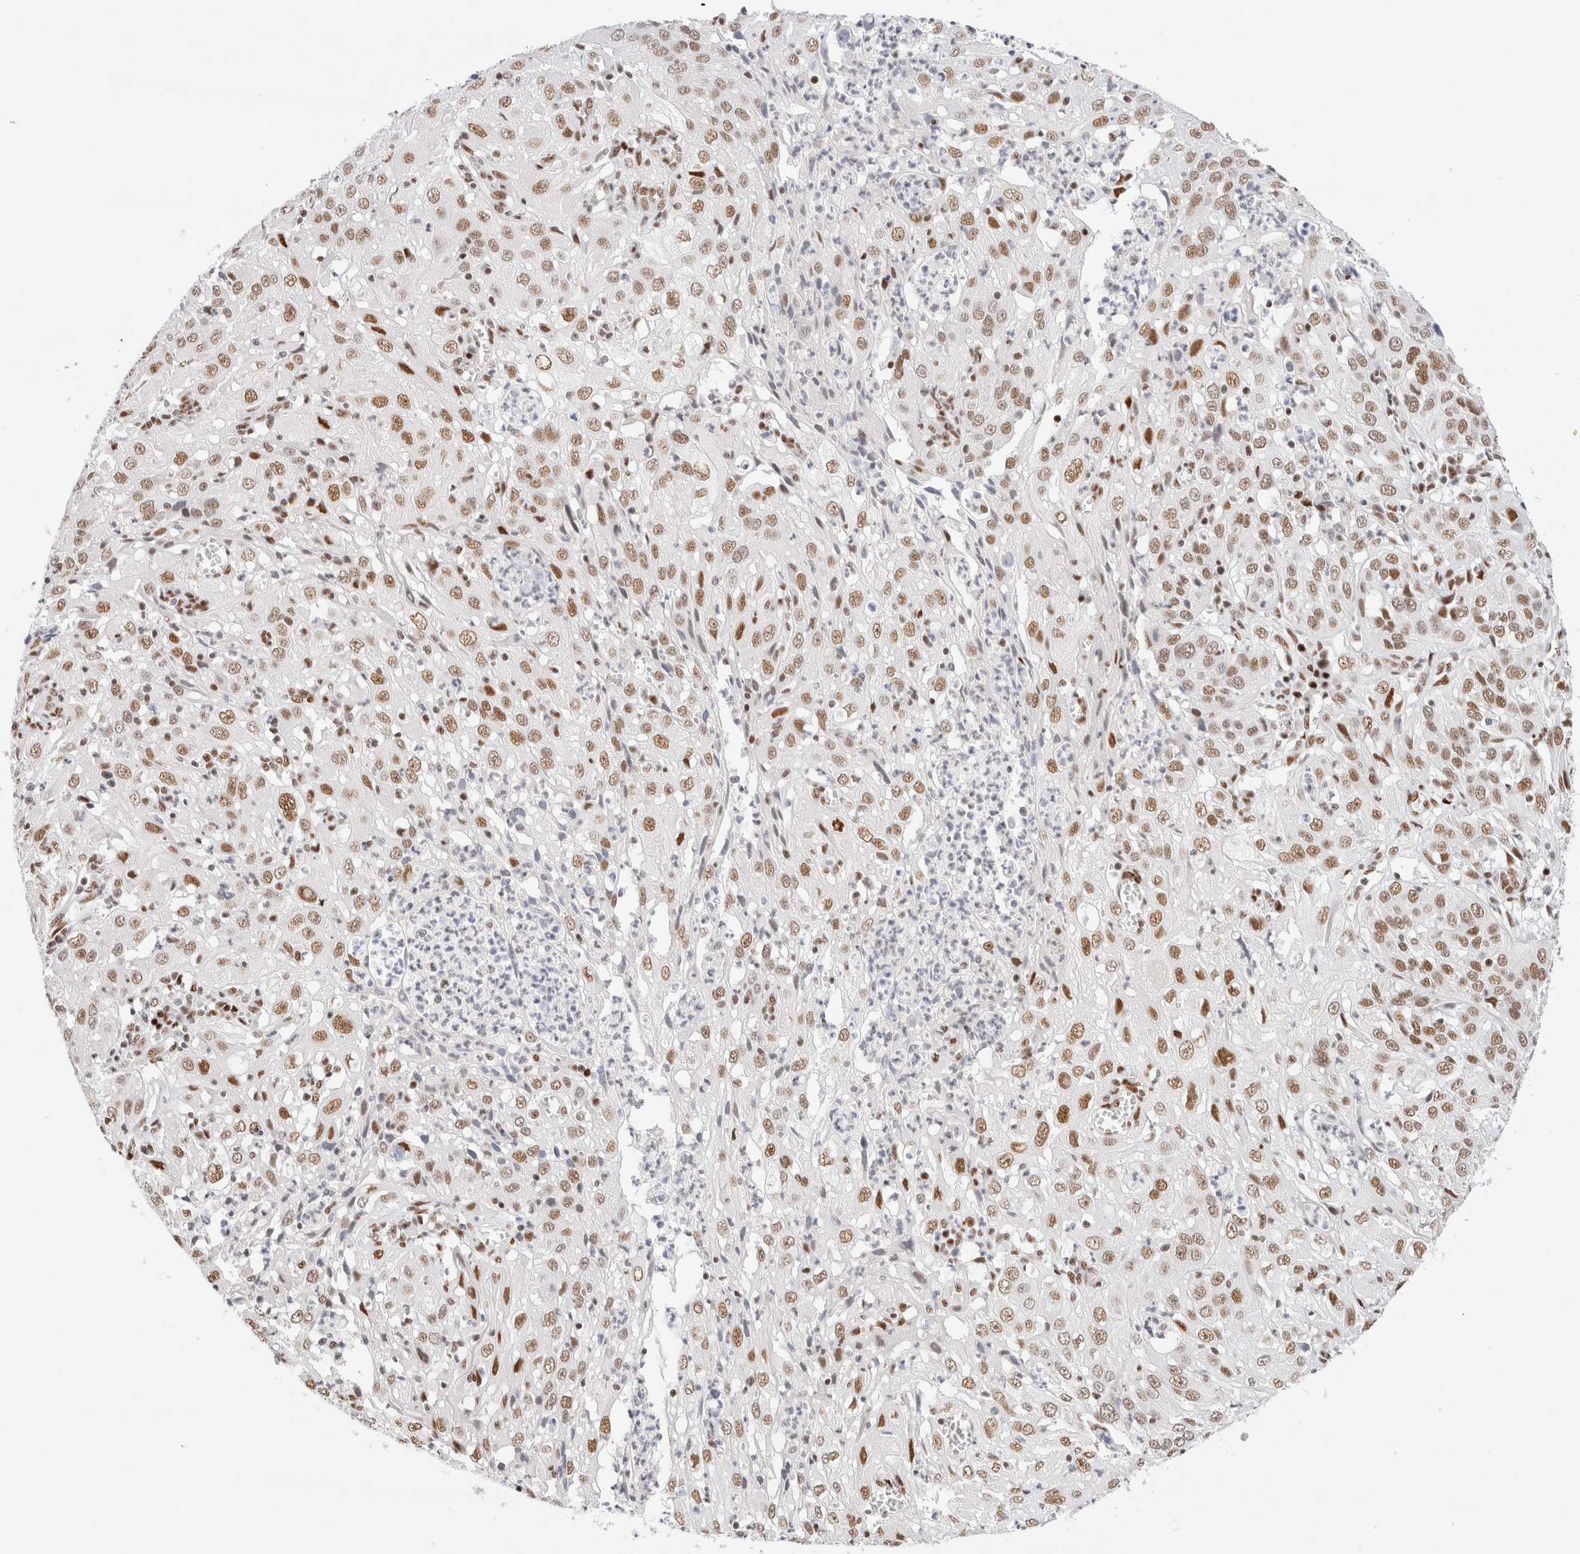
{"staining": {"intensity": "moderate", "quantity": ">75%", "location": "nuclear"}, "tissue": "cervical cancer", "cell_type": "Tumor cells", "image_type": "cancer", "snomed": [{"axis": "morphology", "description": "Squamous cell carcinoma, NOS"}, {"axis": "topography", "description": "Cervix"}], "caption": "Squamous cell carcinoma (cervical) tissue shows moderate nuclear staining in approximately >75% of tumor cells", "gene": "ZNF282", "patient": {"sex": "female", "age": 32}}